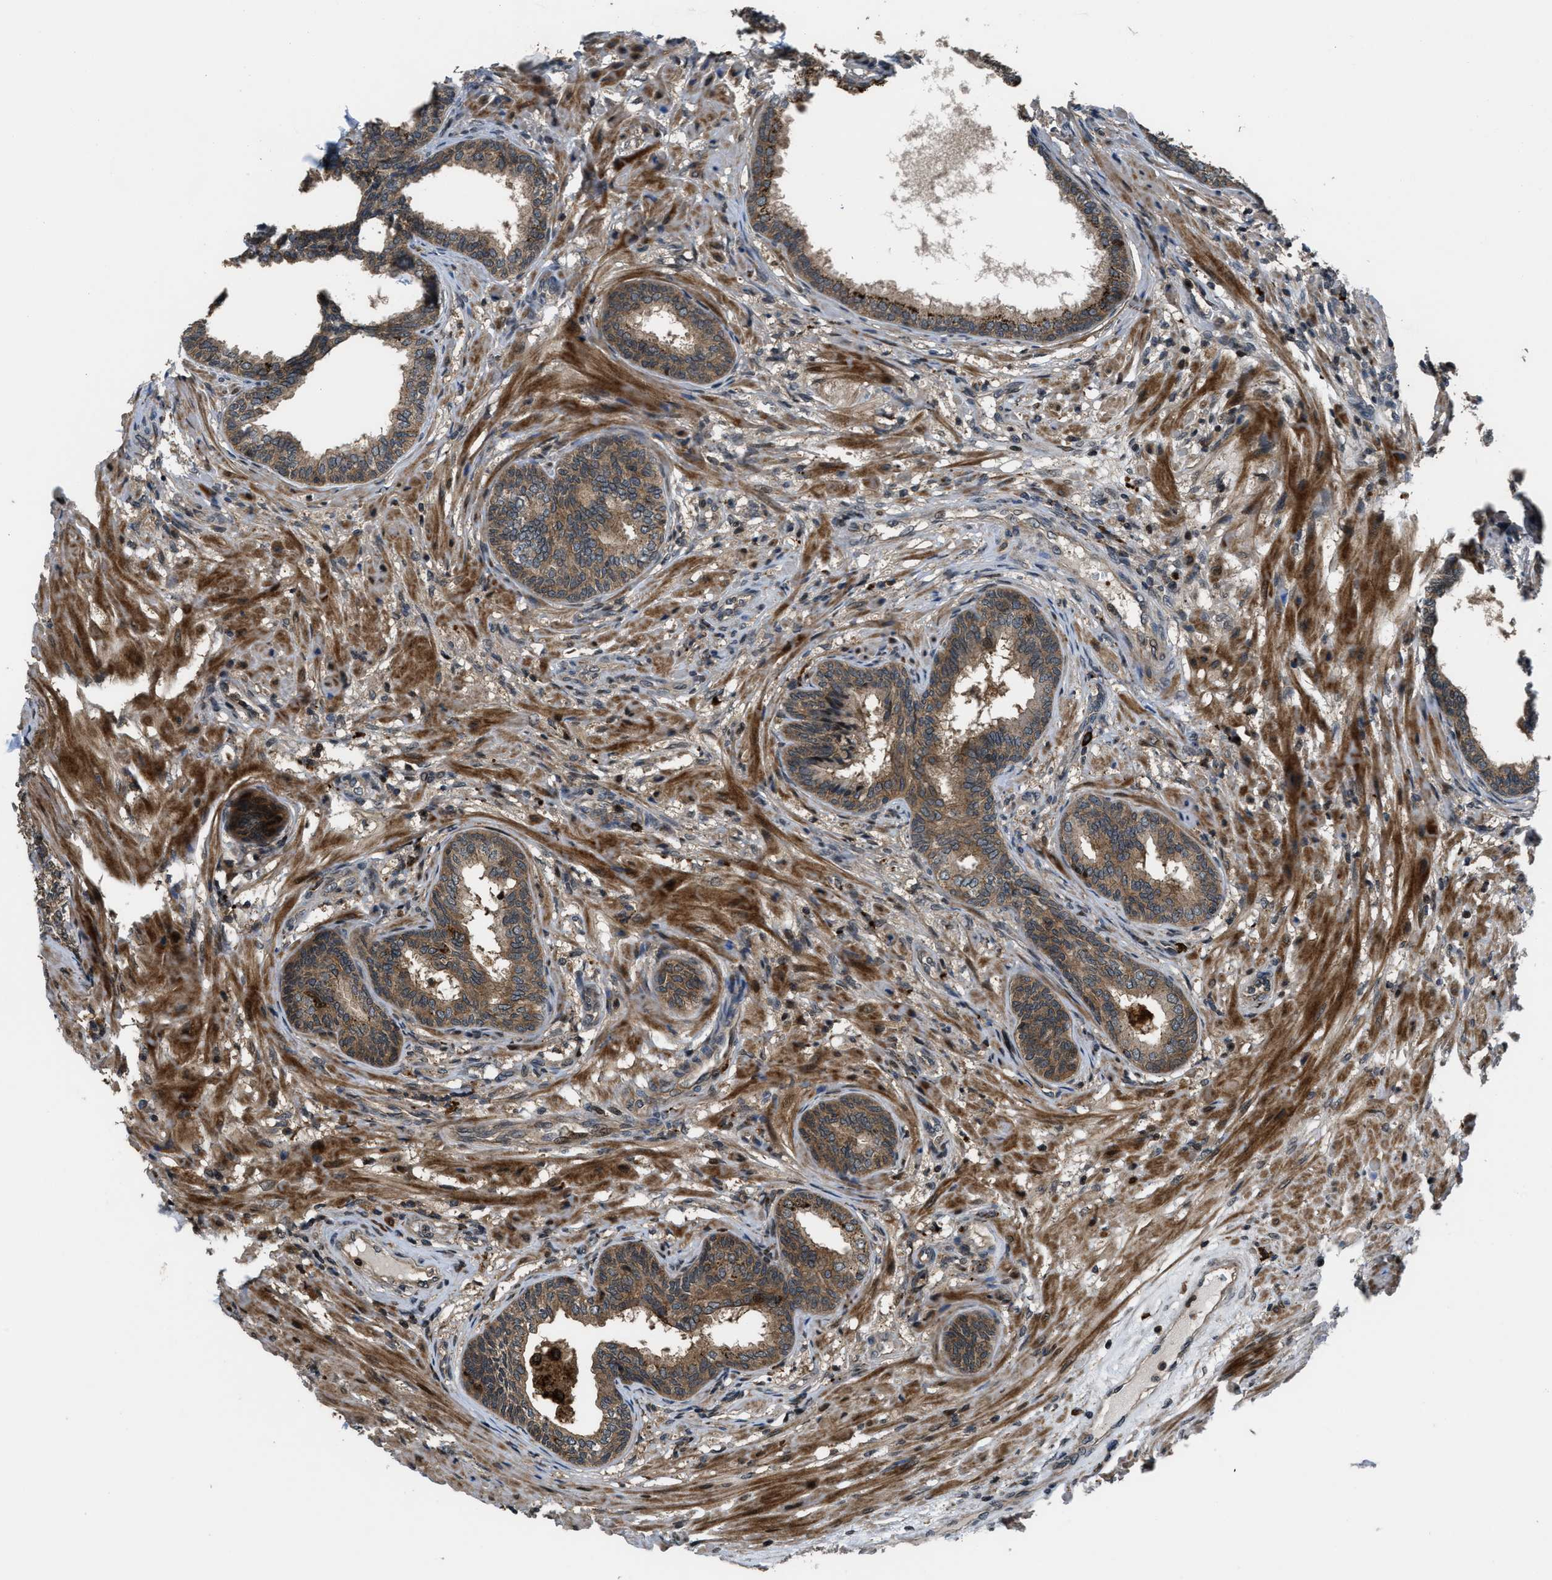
{"staining": {"intensity": "moderate", "quantity": "25%-75%", "location": "cytoplasmic/membranous"}, "tissue": "prostate", "cell_type": "Glandular cells", "image_type": "normal", "snomed": [{"axis": "morphology", "description": "Normal tissue, NOS"}, {"axis": "topography", "description": "Prostate"}], "caption": "Human prostate stained for a protein (brown) reveals moderate cytoplasmic/membranous positive expression in about 25%-75% of glandular cells.", "gene": "CTBS", "patient": {"sex": "male", "age": 76}}